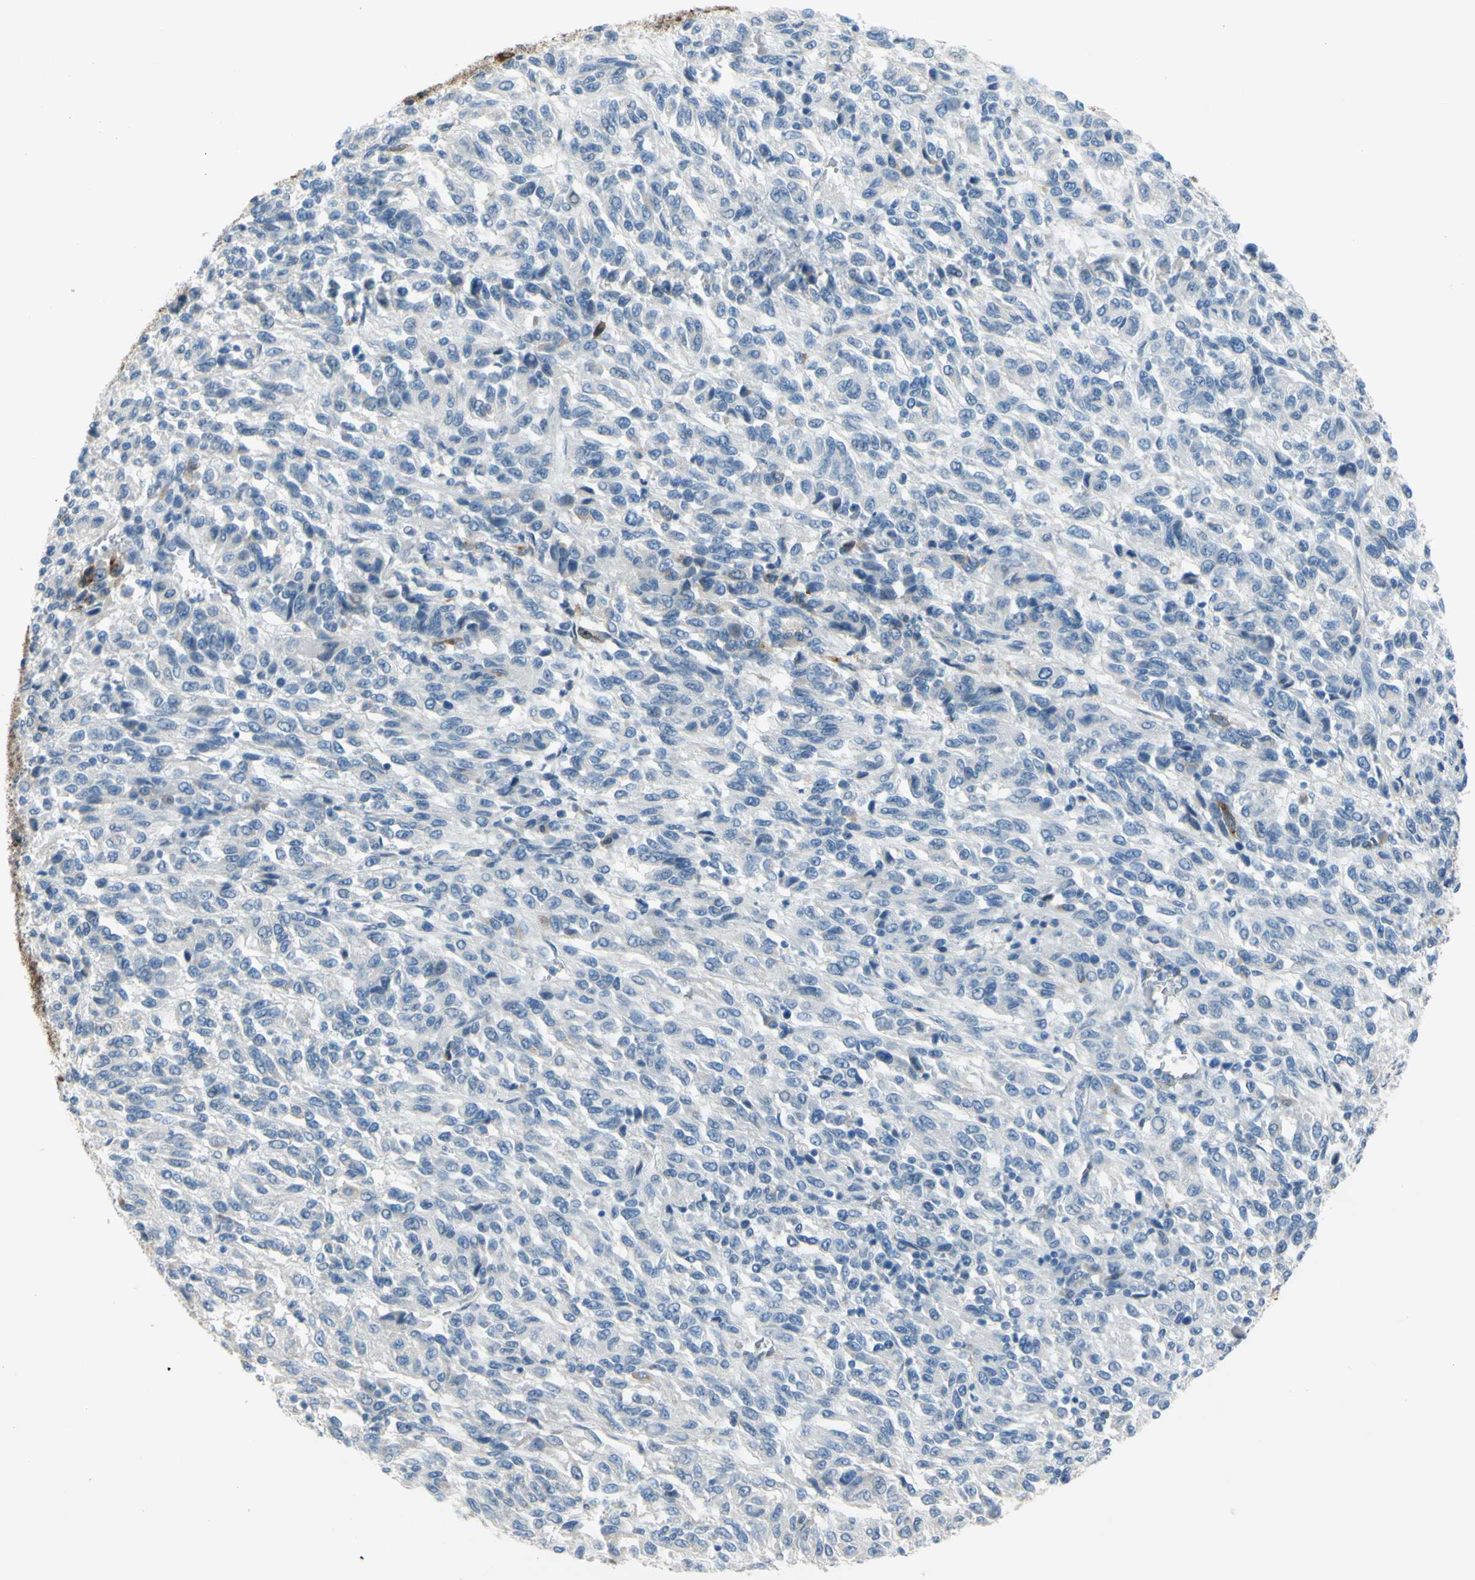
{"staining": {"intensity": "negative", "quantity": "none", "location": "none"}, "tissue": "melanoma", "cell_type": "Tumor cells", "image_type": "cancer", "snomed": [{"axis": "morphology", "description": "Malignant melanoma, Metastatic site"}, {"axis": "topography", "description": "Lung"}], "caption": "Tumor cells are negative for protein expression in human melanoma.", "gene": "DCT", "patient": {"sex": "male", "age": 64}}